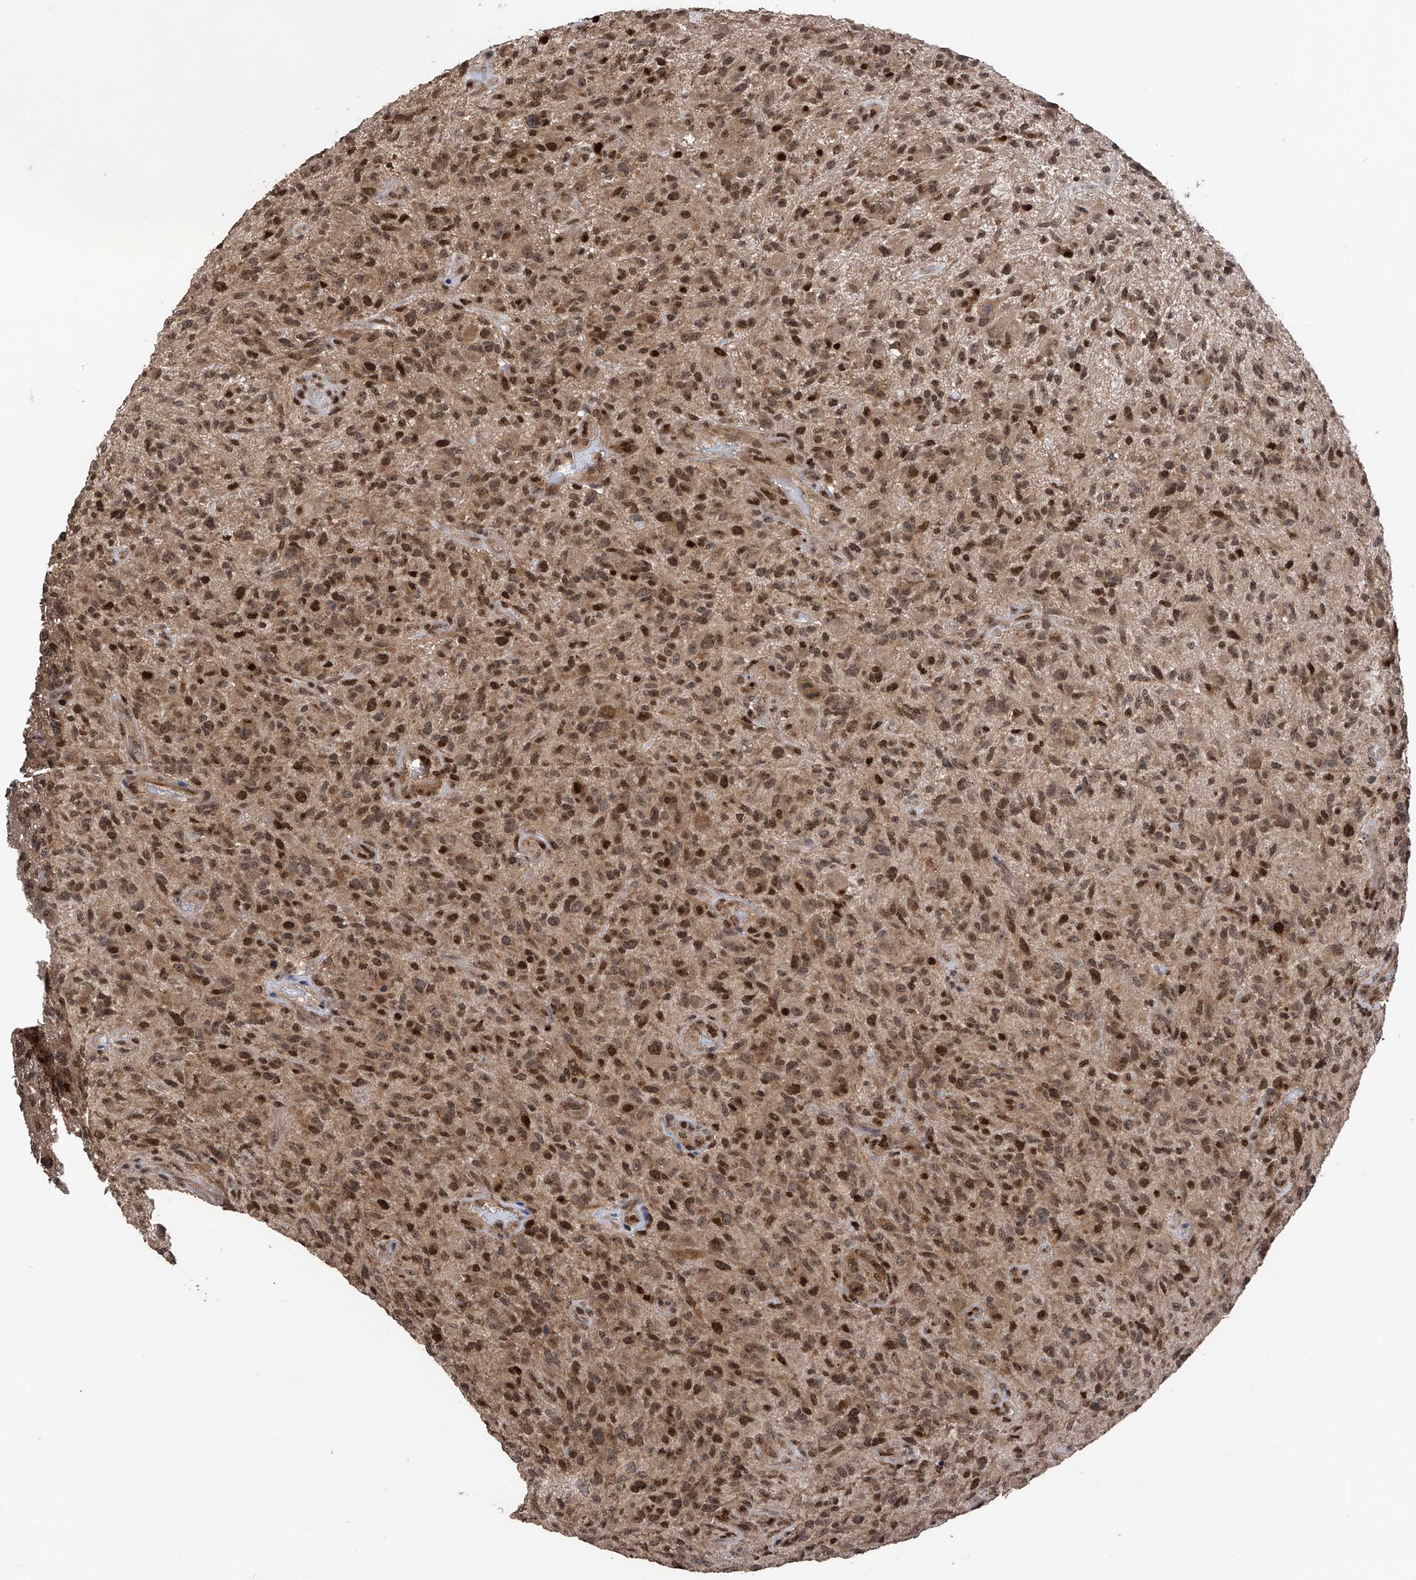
{"staining": {"intensity": "moderate", "quantity": ">75%", "location": "nuclear"}, "tissue": "glioma", "cell_type": "Tumor cells", "image_type": "cancer", "snomed": [{"axis": "morphology", "description": "Glioma, malignant, High grade"}, {"axis": "topography", "description": "Brain"}], "caption": "The histopathology image displays a brown stain indicating the presence of a protein in the nuclear of tumor cells in glioma.", "gene": "DNAJC9", "patient": {"sex": "male", "age": 47}}